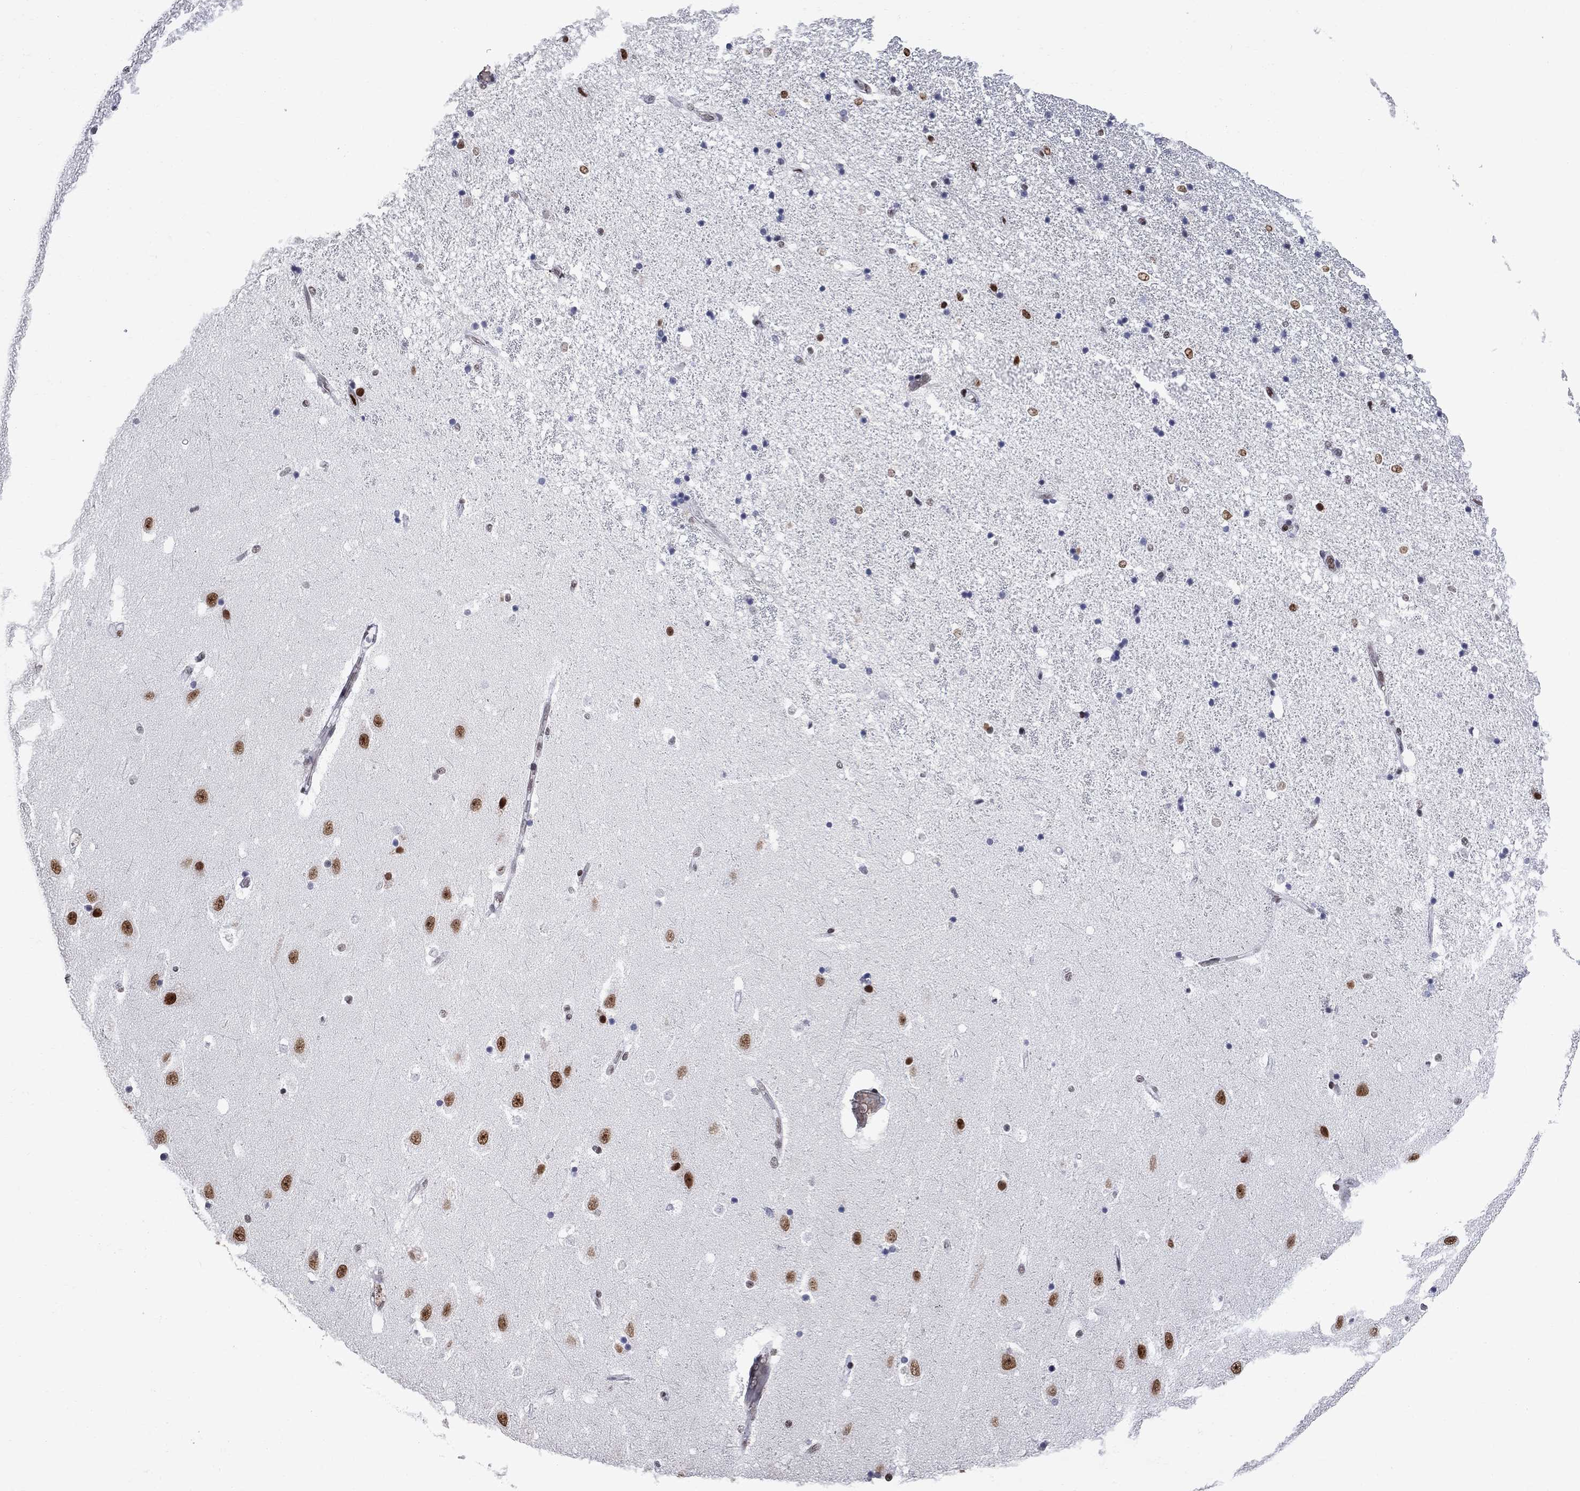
{"staining": {"intensity": "strong", "quantity": "<25%", "location": "nuclear"}, "tissue": "hippocampus", "cell_type": "Glial cells", "image_type": "normal", "snomed": [{"axis": "morphology", "description": "Normal tissue, NOS"}, {"axis": "topography", "description": "Hippocampus"}], "caption": "Strong nuclear expression is identified in approximately <25% of glial cells in unremarkable hippocampus.", "gene": "ZBTB47", "patient": {"sex": "male", "age": 49}}